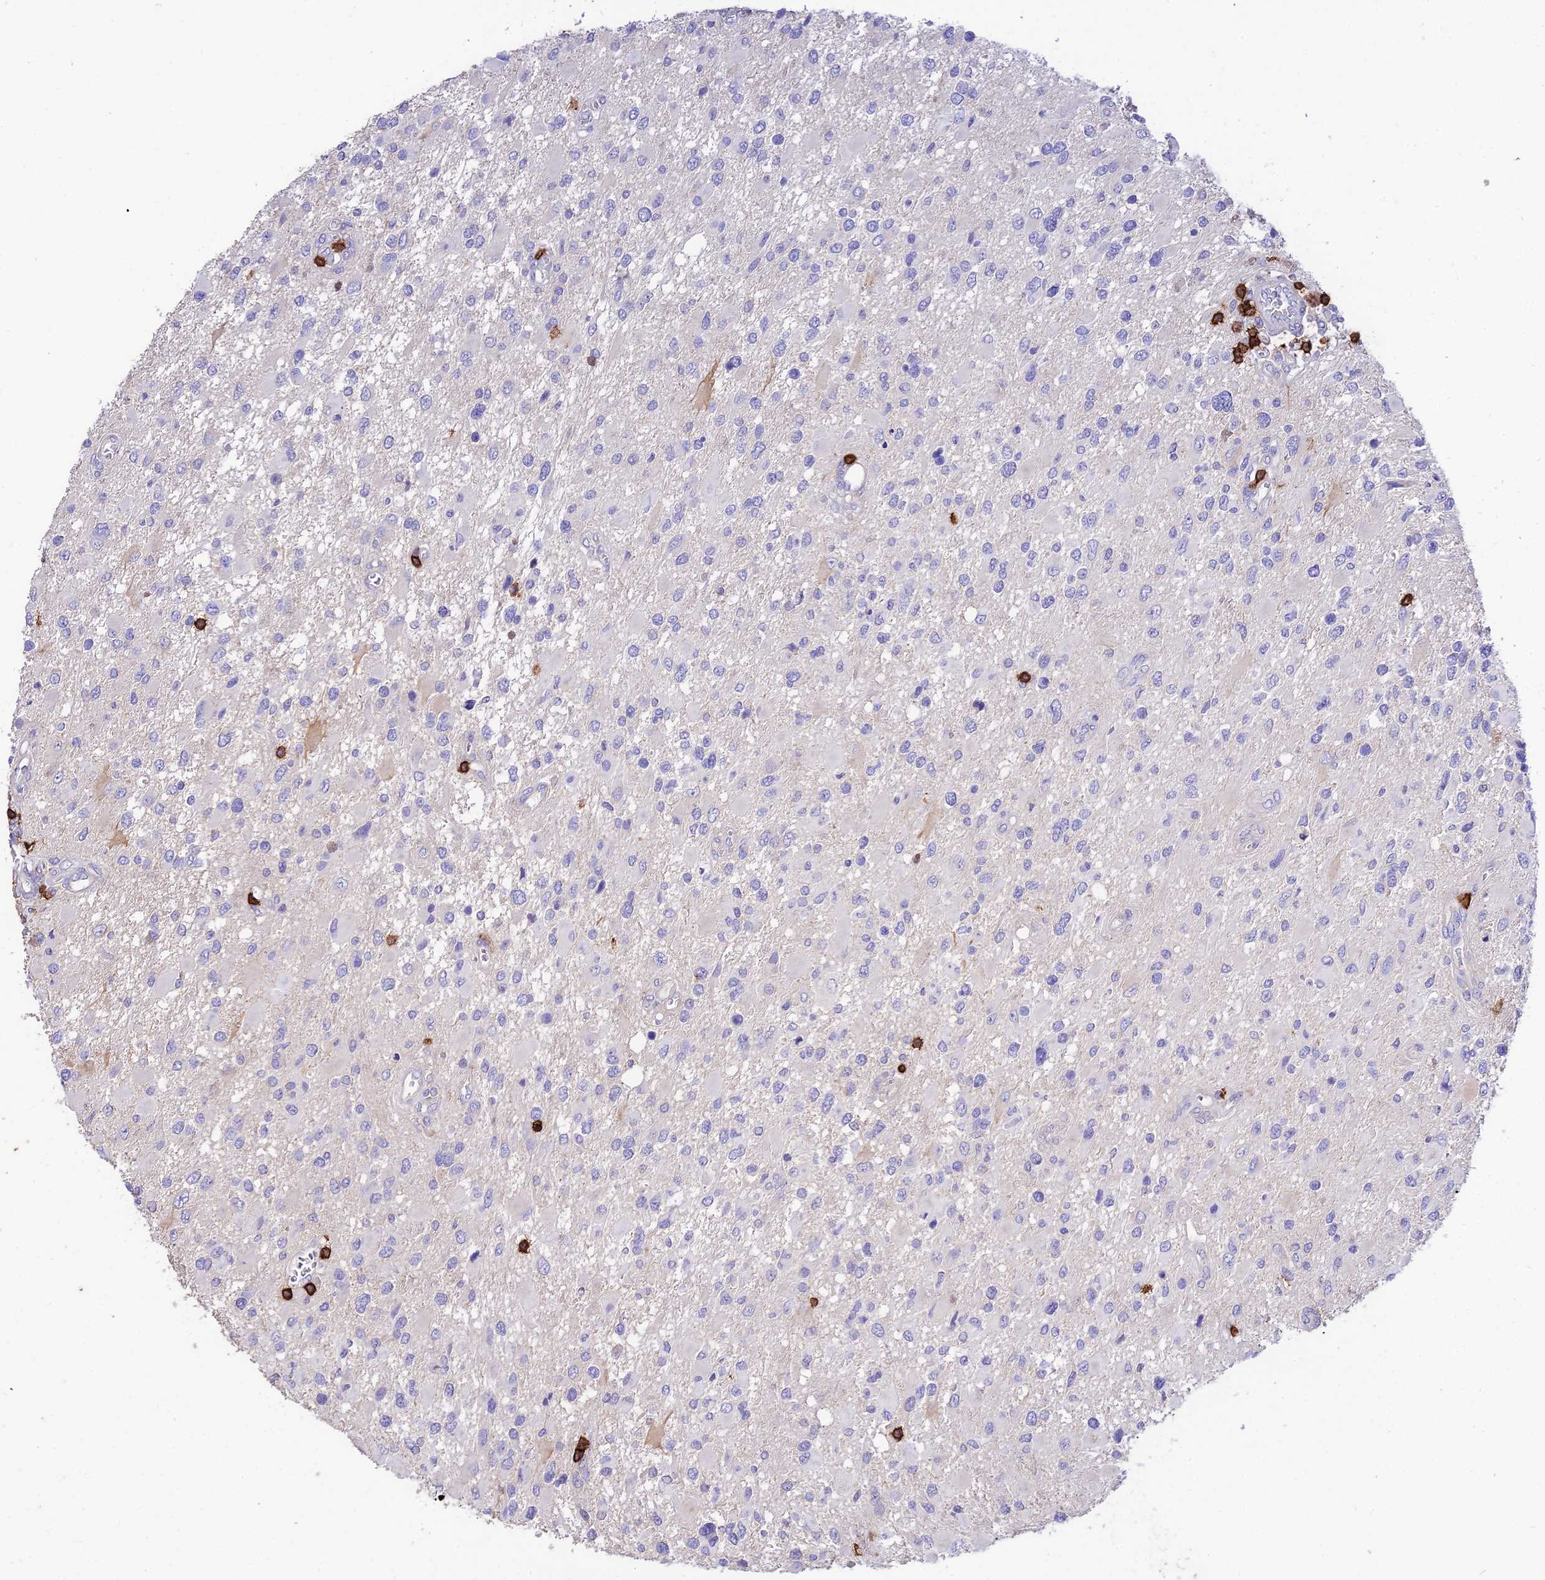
{"staining": {"intensity": "negative", "quantity": "none", "location": "none"}, "tissue": "glioma", "cell_type": "Tumor cells", "image_type": "cancer", "snomed": [{"axis": "morphology", "description": "Glioma, malignant, High grade"}, {"axis": "topography", "description": "Brain"}], "caption": "The photomicrograph reveals no staining of tumor cells in glioma.", "gene": "PTPRCAP", "patient": {"sex": "male", "age": 53}}